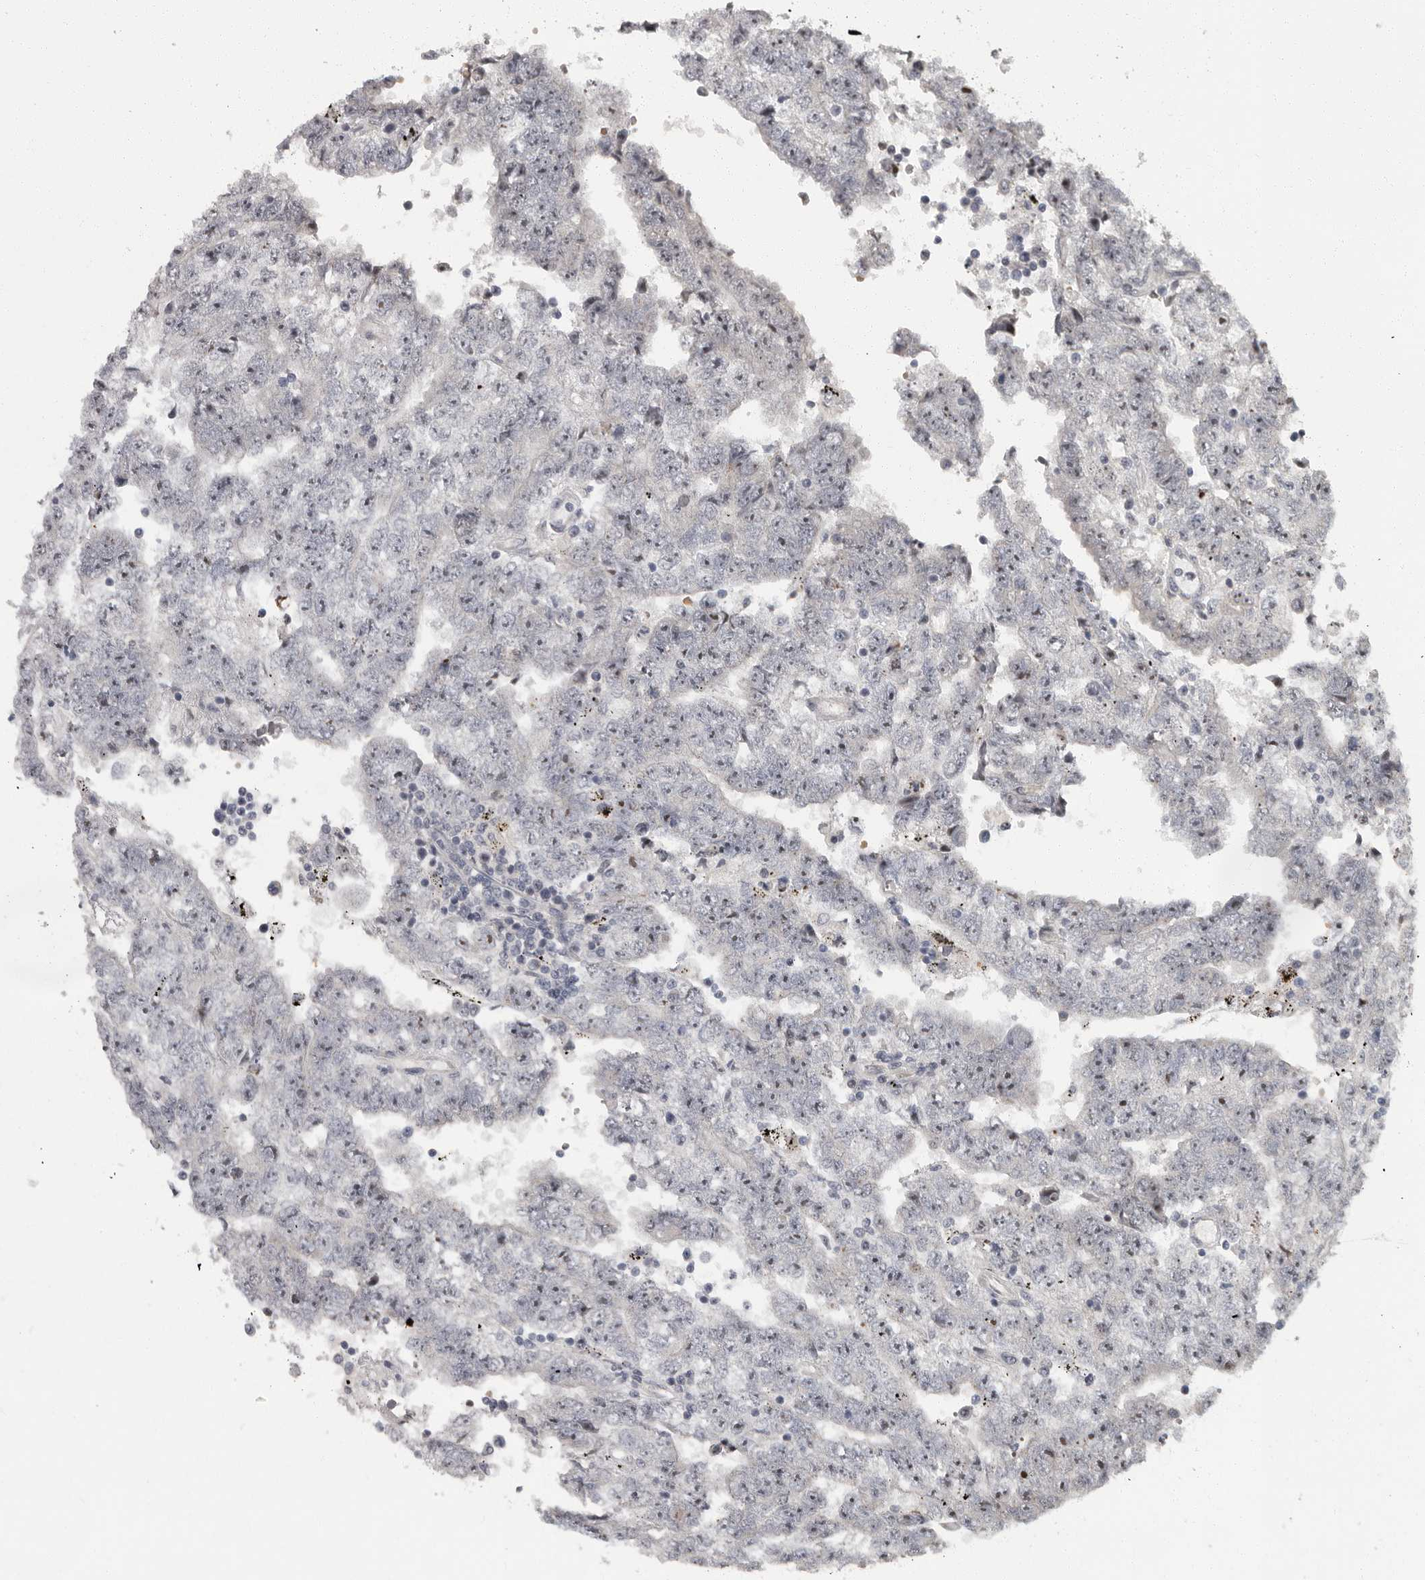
{"staining": {"intensity": "negative", "quantity": "none", "location": "none"}, "tissue": "testis cancer", "cell_type": "Tumor cells", "image_type": "cancer", "snomed": [{"axis": "morphology", "description": "Carcinoma, Embryonal, NOS"}, {"axis": "topography", "description": "Testis"}], "caption": "The immunohistochemistry (IHC) histopathology image has no significant expression in tumor cells of testis cancer (embryonal carcinoma) tissue.", "gene": "PDCD11", "patient": {"sex": "male", "age": 25}}